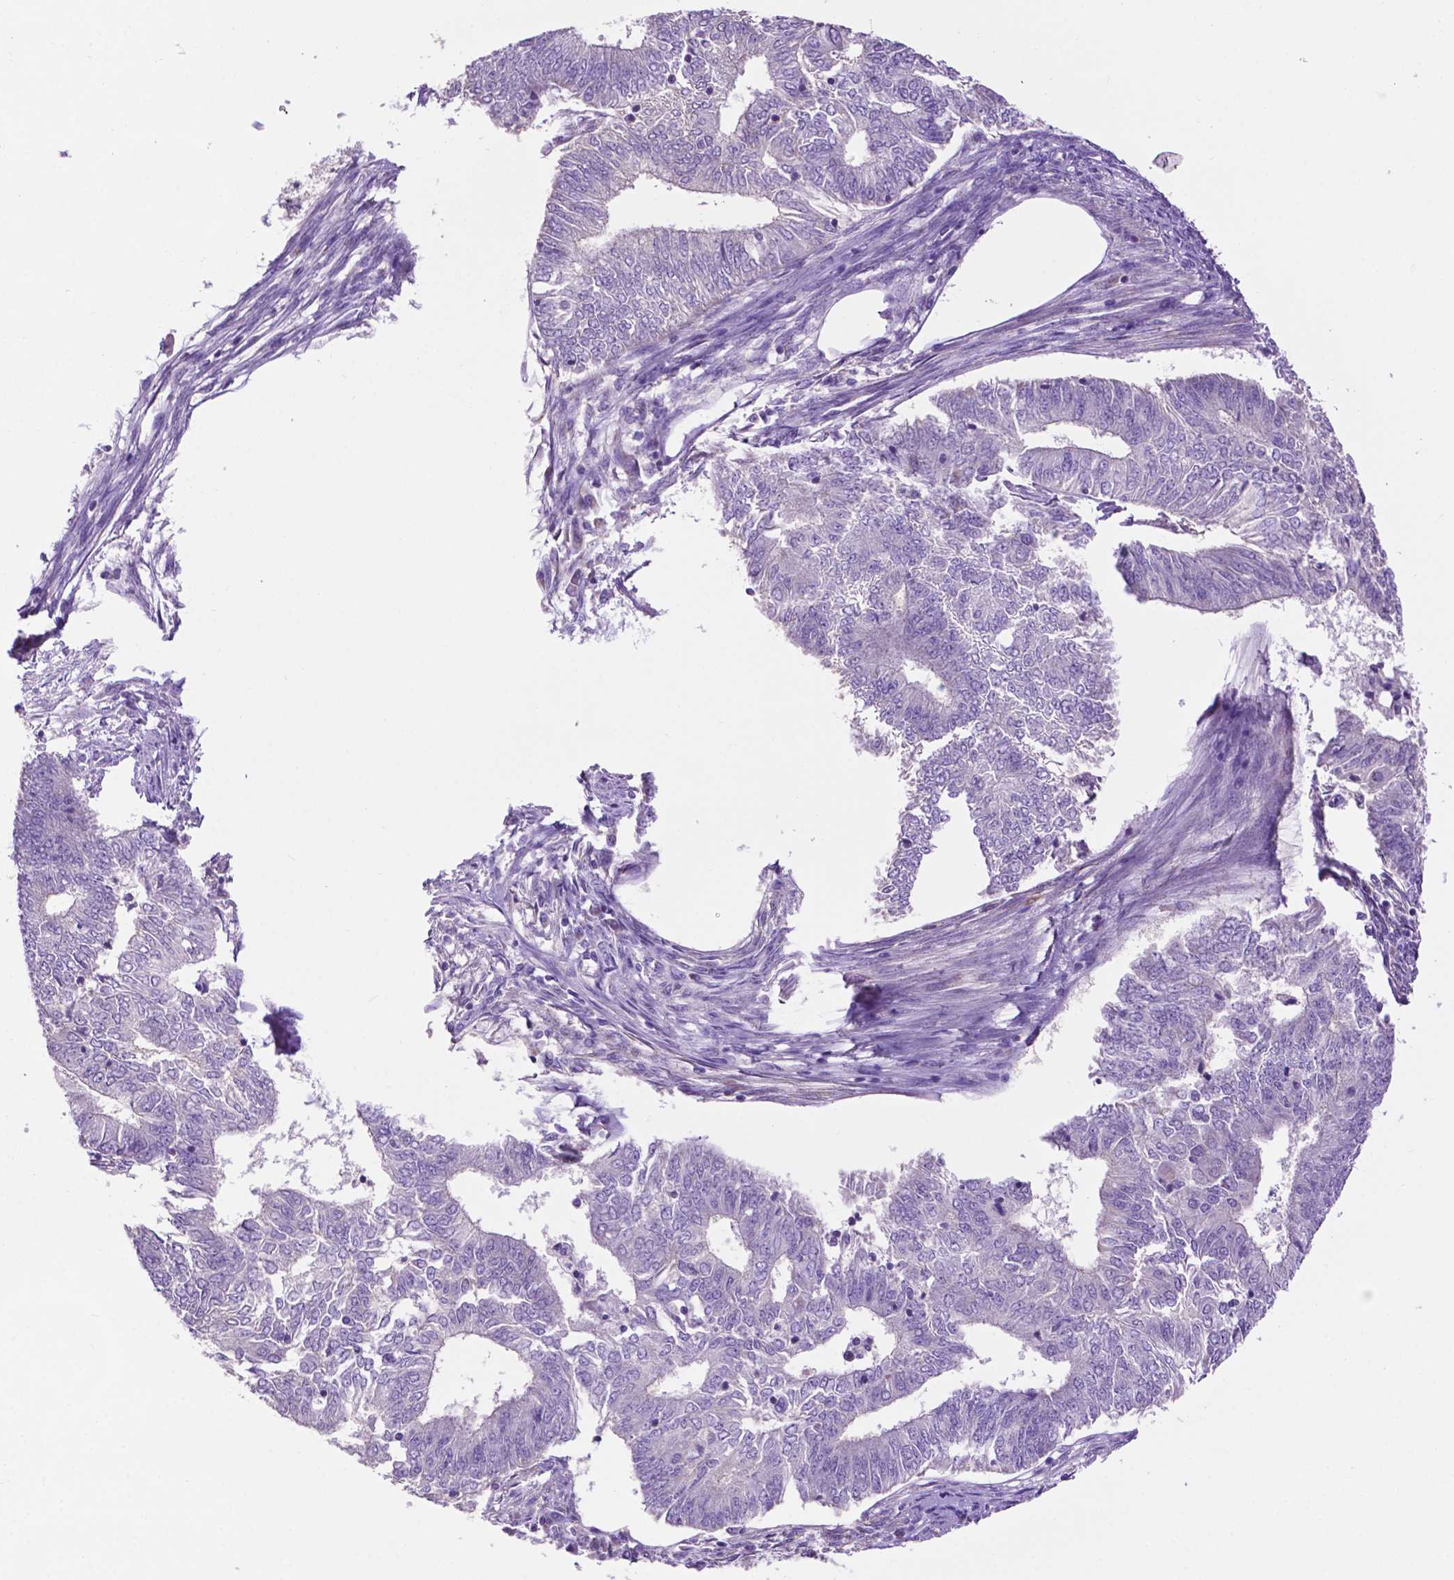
{"staining": {"intensity": "negative", "quantity": "none", "location": "none"}, "tissue": "endometrial cancer", "cell_type": "Tumor cells", "image_type": "cancer", "snomed": [{"axis": "morphology", "description": "Adenocarcinoma, NOS"}, {"axis": "topography", "description": "Endometrium"}], "caption": "An image of human endometrial adenocarcinoma is negative for staining in tumor cells.", "gene": "PHYHIP", "patient": {"sex": "female", "age": 62}}